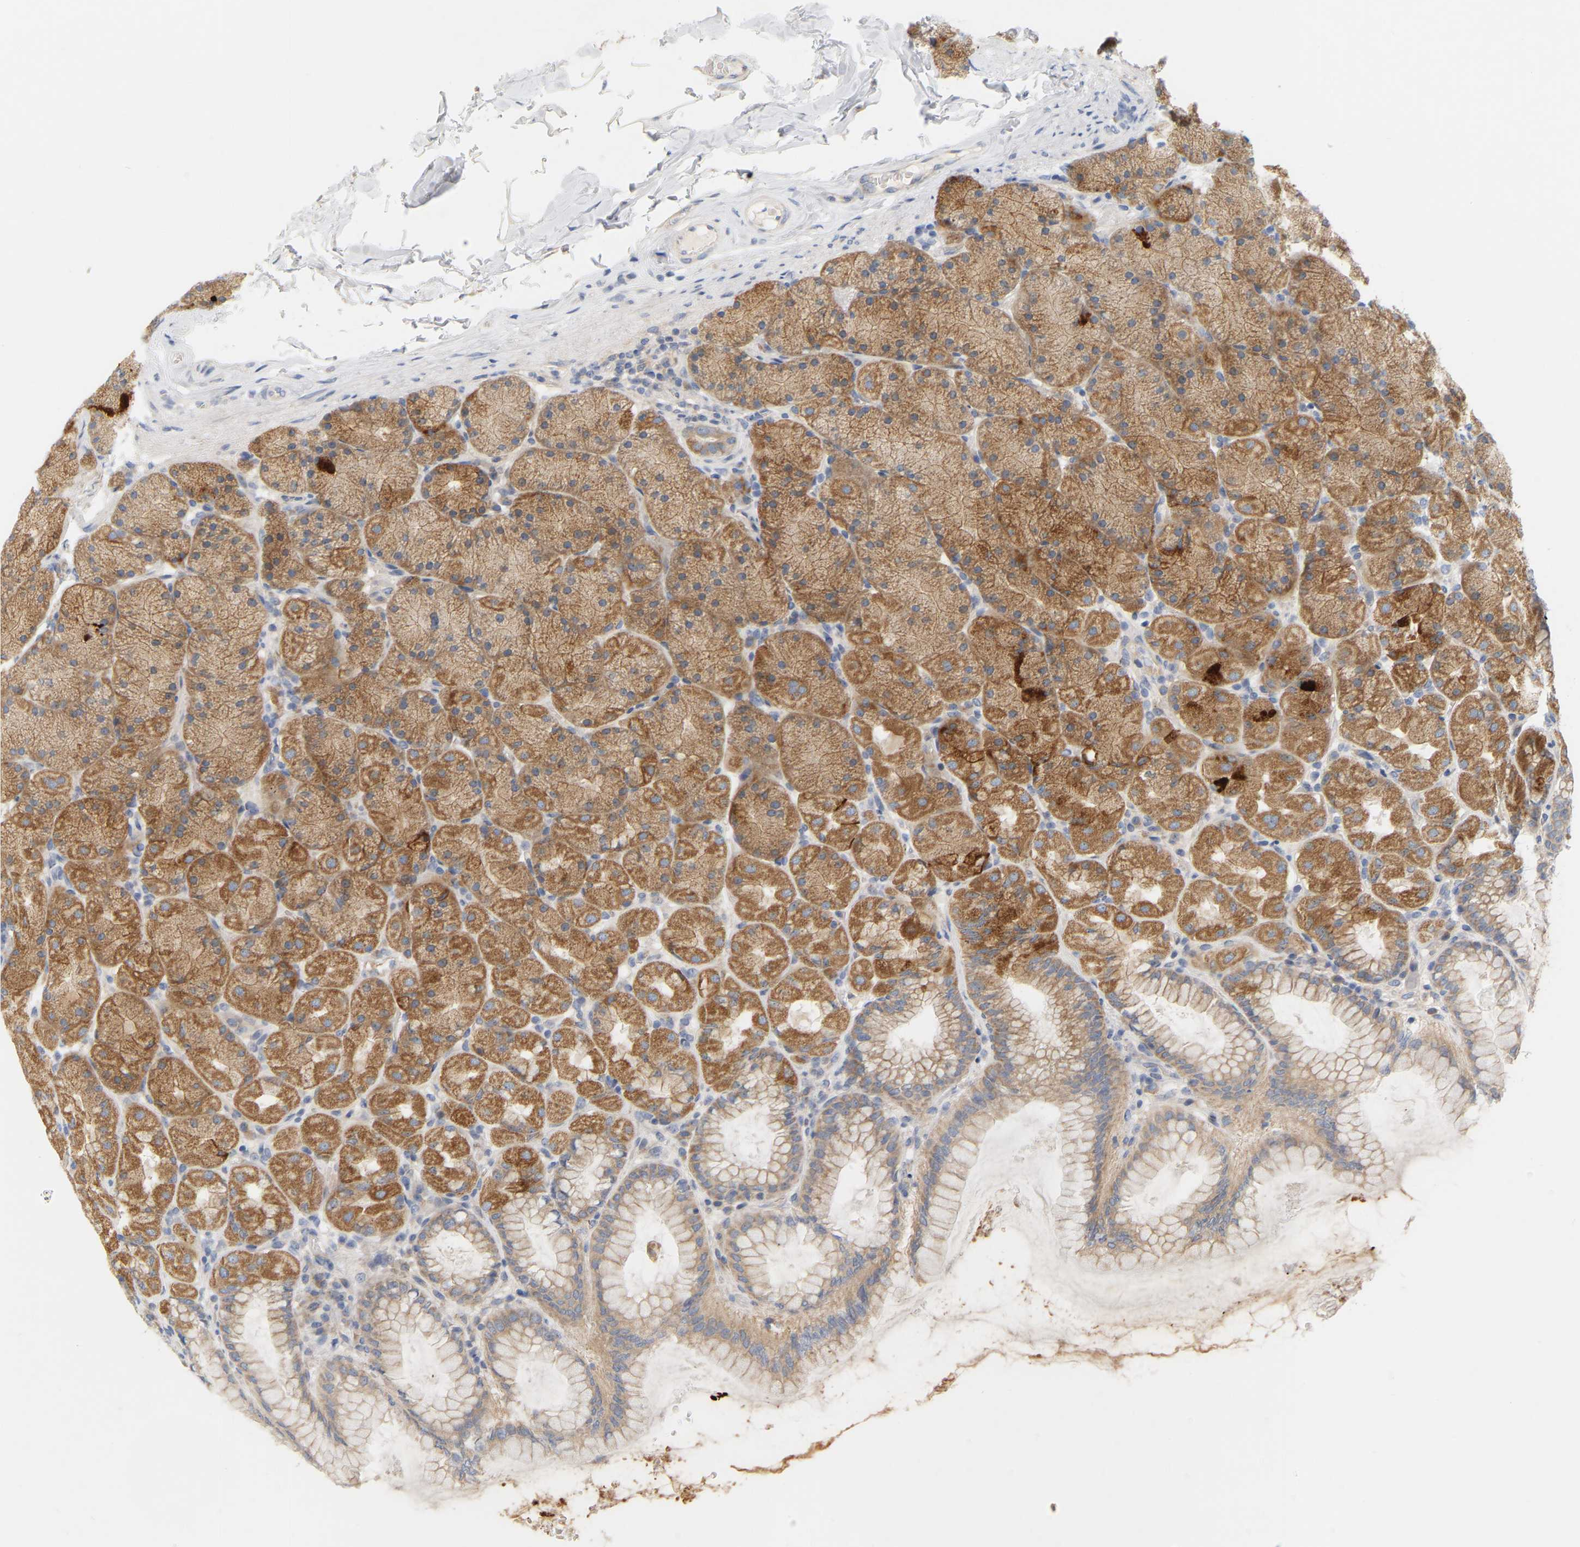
{"staining": {"intensity": "moderate", "quantity": ">75%", "location": "cytoplasmic/membranous"}, "tissue": "stomach", "cell_type": "Glandular cells", "image_type": "normal", "snomed": [{"axis": "morphology", "description": "Normal tissue, NOS"}, {"axis": "topography", "description": "Stomach, upper"}], "caption": "The photomicrograph demonstrates immunohistochemical staining of benign stomach. There is moderate cytoplasmic/membranous staining is appreciated in about >75% of glandular cells.", "gene": "MINDY4", "patient": {"sex": "female", "age": 56}}